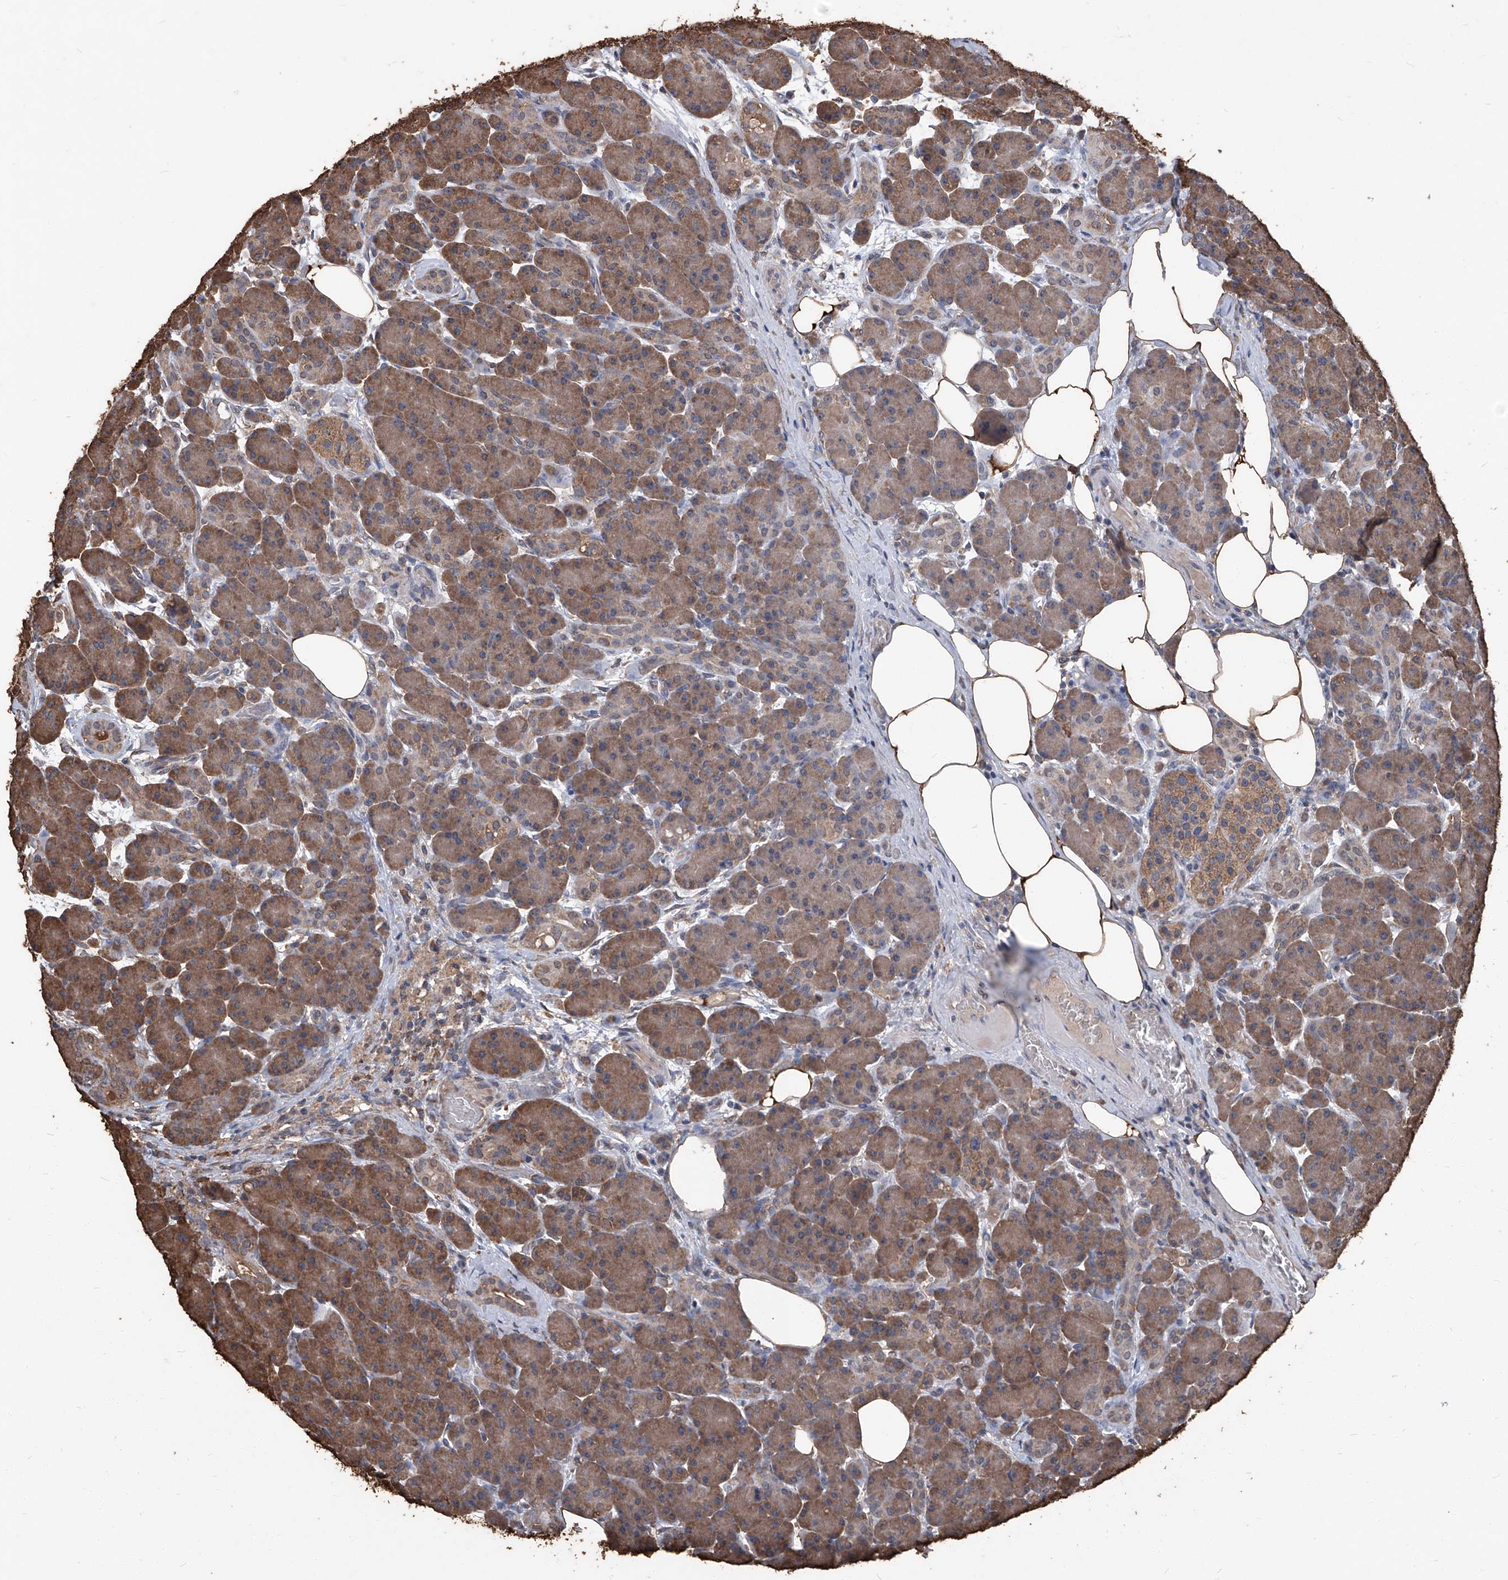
{"staining": {"intensity": "moderate", "quantity": ">75%", "location": "cytoplasmic/membranous"}, "tissue": "pancreas", "cell_type": "Exocrine glandular cells", "image_type": "normal", "snomed": [{"axis": "morphology", "description": "Normal tissue, NOS"}, {"axis": "topography", "description": "Pancreas"}], "caption": "Brown immunohistochemical staining in unremarkable pancreas shows moderate cytoplasmic/membranous expression in approximately >75% of exocrine glandular cells.", "gene": "STARD7", "patient": {"sex": "male", "age": 63}}